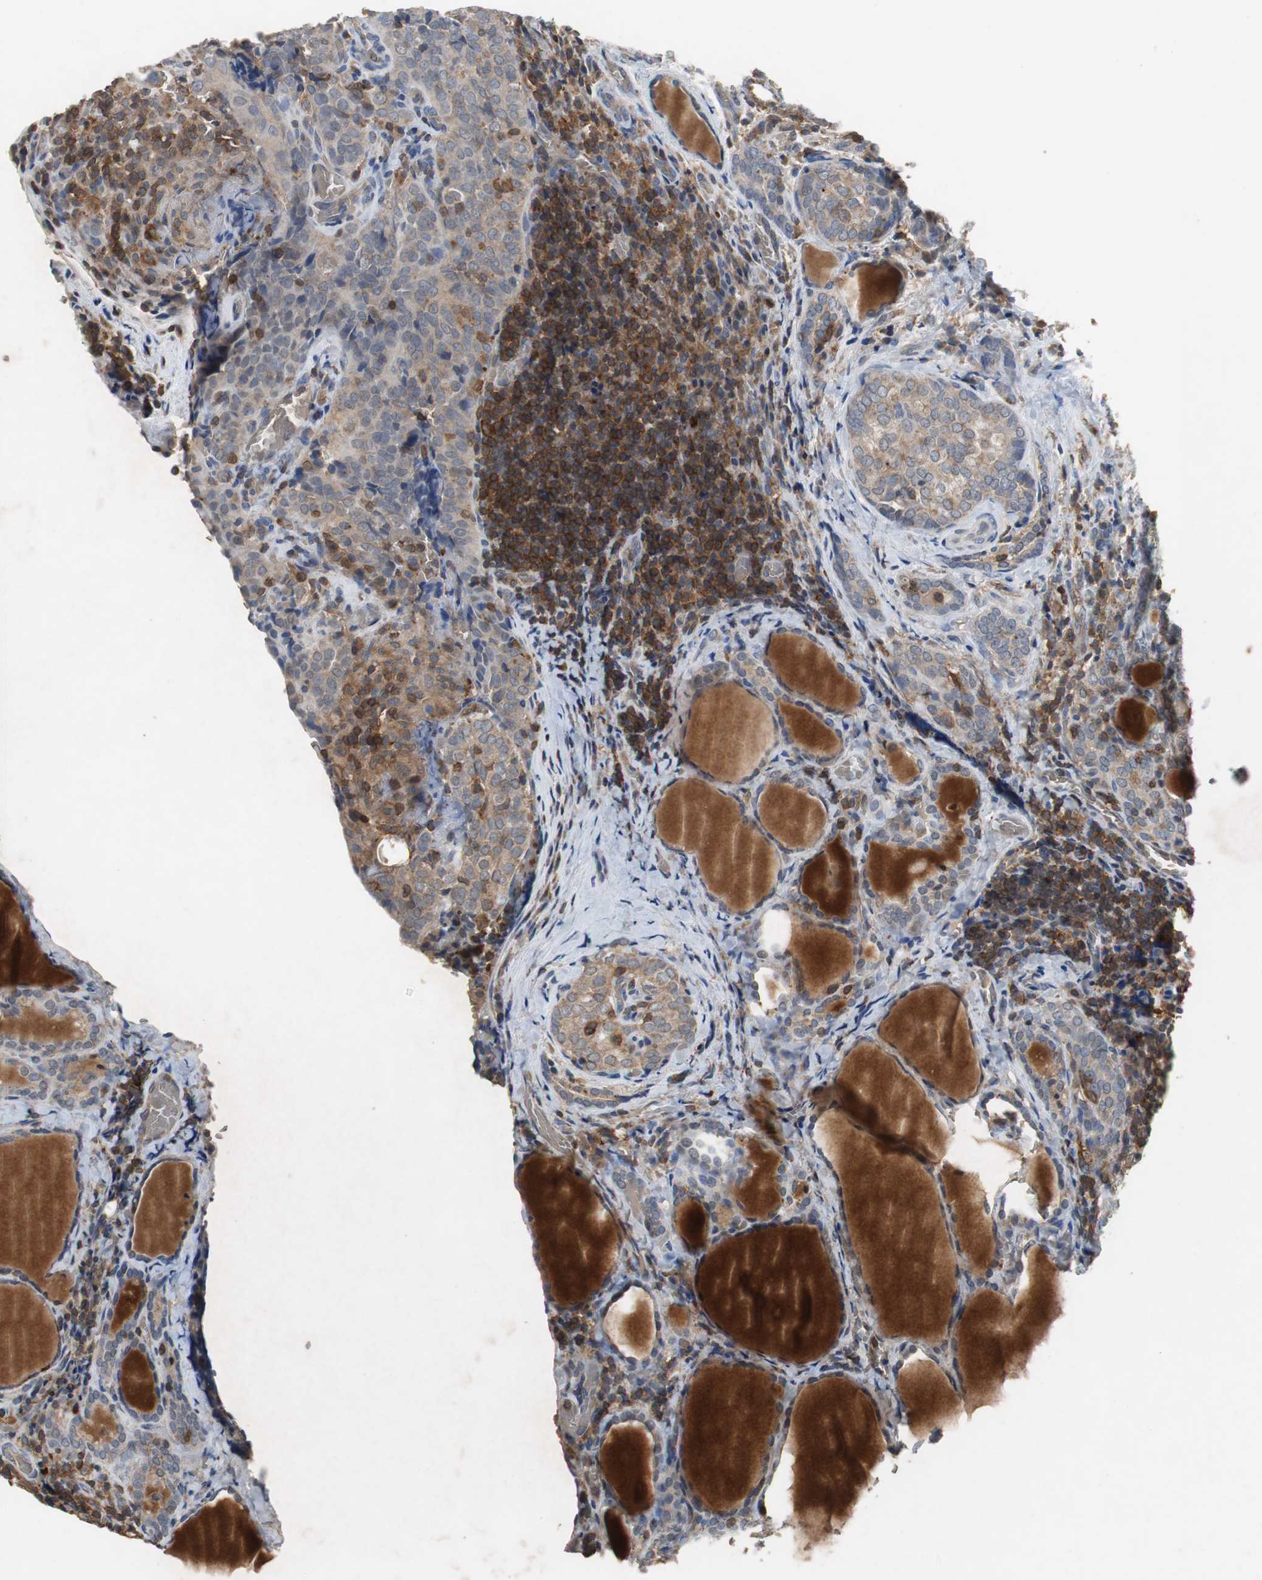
{"staining": {"intensity": "weak", "quantity": "25%-75%", "location": "cytoplasmic/membranous"}, "tissue": "thyroid cancer", "cell_type": "Tumor cells", "image_type": "cancer", "snomed": [{"axis": "morphology", "description": "Papillary adenocarcinoma, NOS"}, {"axis": "topography", "description": "Thyroid gland"}], "caption": "Immunohistochemical staining of papillary adenocarcinoma (thyroid) reveals weak cytoplasmic/membranous protein staining in about 25%-75% of tumor cells.", "gene": "CALB2", "patient": {"sex": "female", "age": 30}}